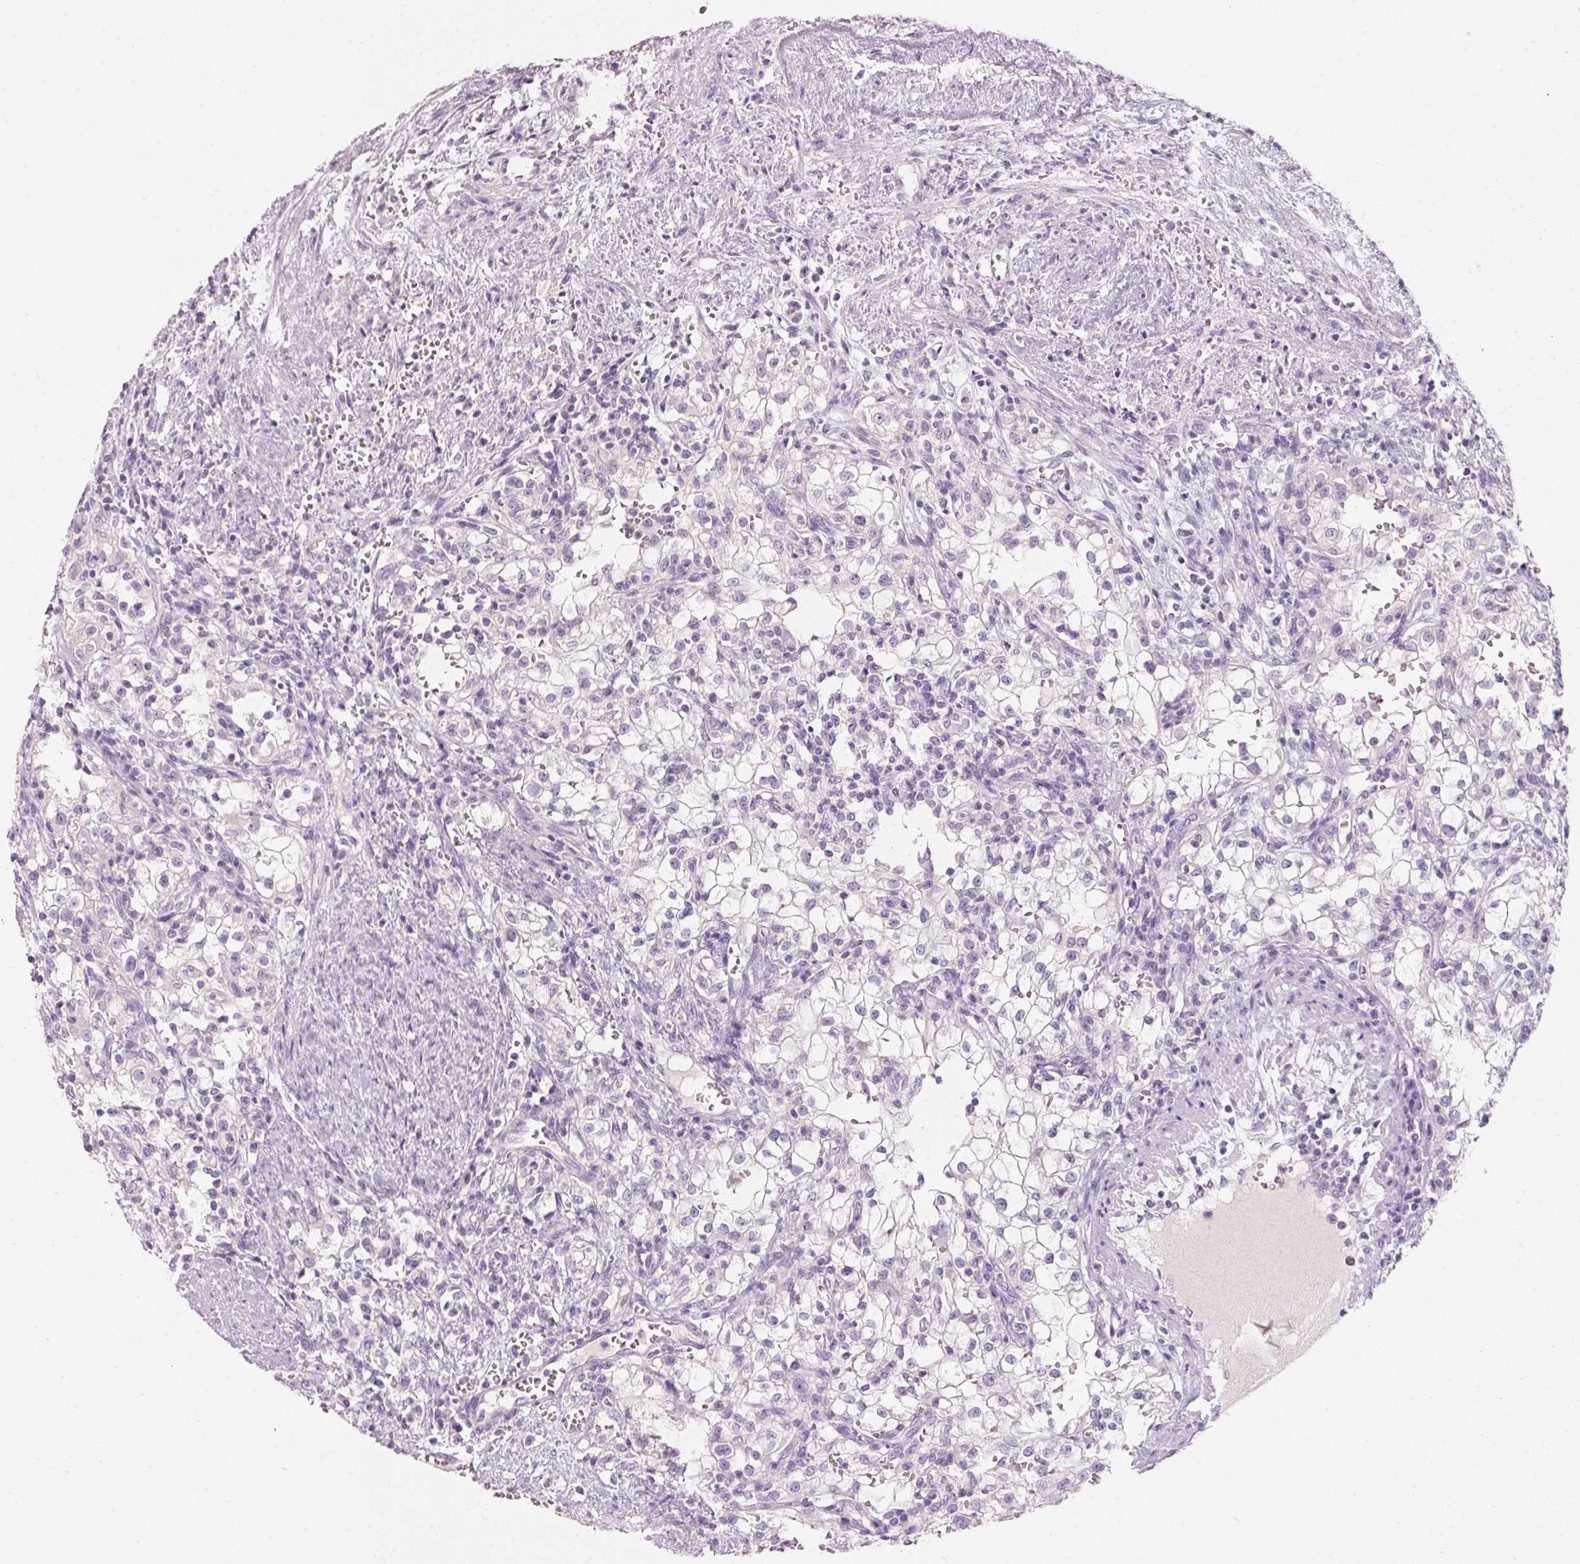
{"staining": {"intensity": "negative", "quantity": "none", "location": "none"}, "tissue": "renal cancer", "cell_type": "Tumor cells", "image_type": "cancer", "snomed": [{"axis": "morphology", "description": "Adenocarcinoma, NOS"}, {"axis": "topography", "description": "Kidney"}], "caption": "Immunohistochemical staining of renal cancer shows no significant staining in tumor cells.", "gene": "HSD17B1", "patient": {"sex": "female", "age": 74}}